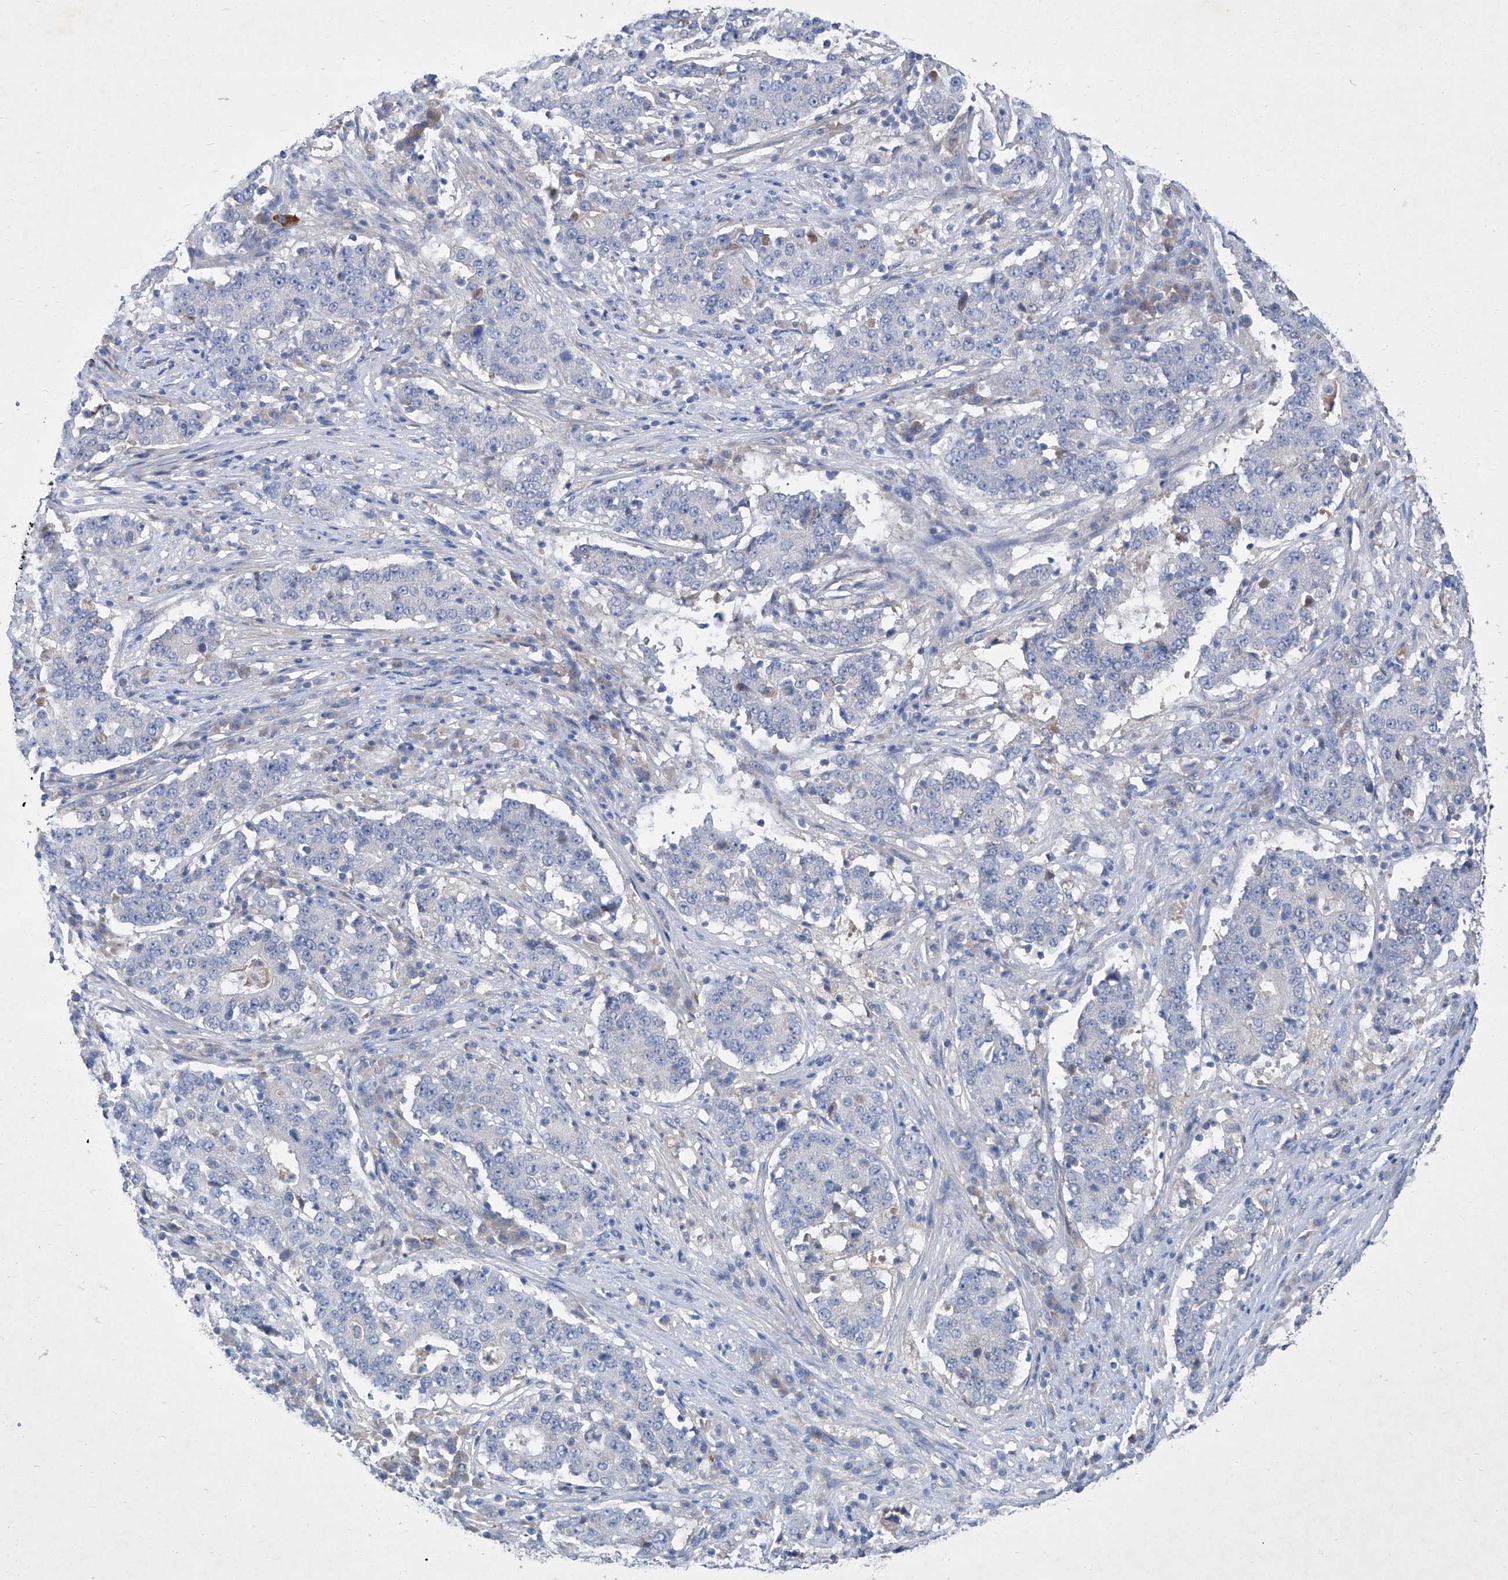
{"staining": {"intensity": "negative", "quantity": "none", "location": "none"}, "tissue": "stomach cancer", "cell_type": "Tumor cells", "image_type": "cancer", "snomed": [{"axis": "morphology", "description": "Adenocarcinoma, NOS"}, {"axis": "topography", "description": "Stomach"}], "caption": "Histopathology image shows no protein expression in tumor cells of stomach cancer (adenocarcinoma) tissue.", "gene": "SBK2", "patient": {"sex": "male", "age": 59}}